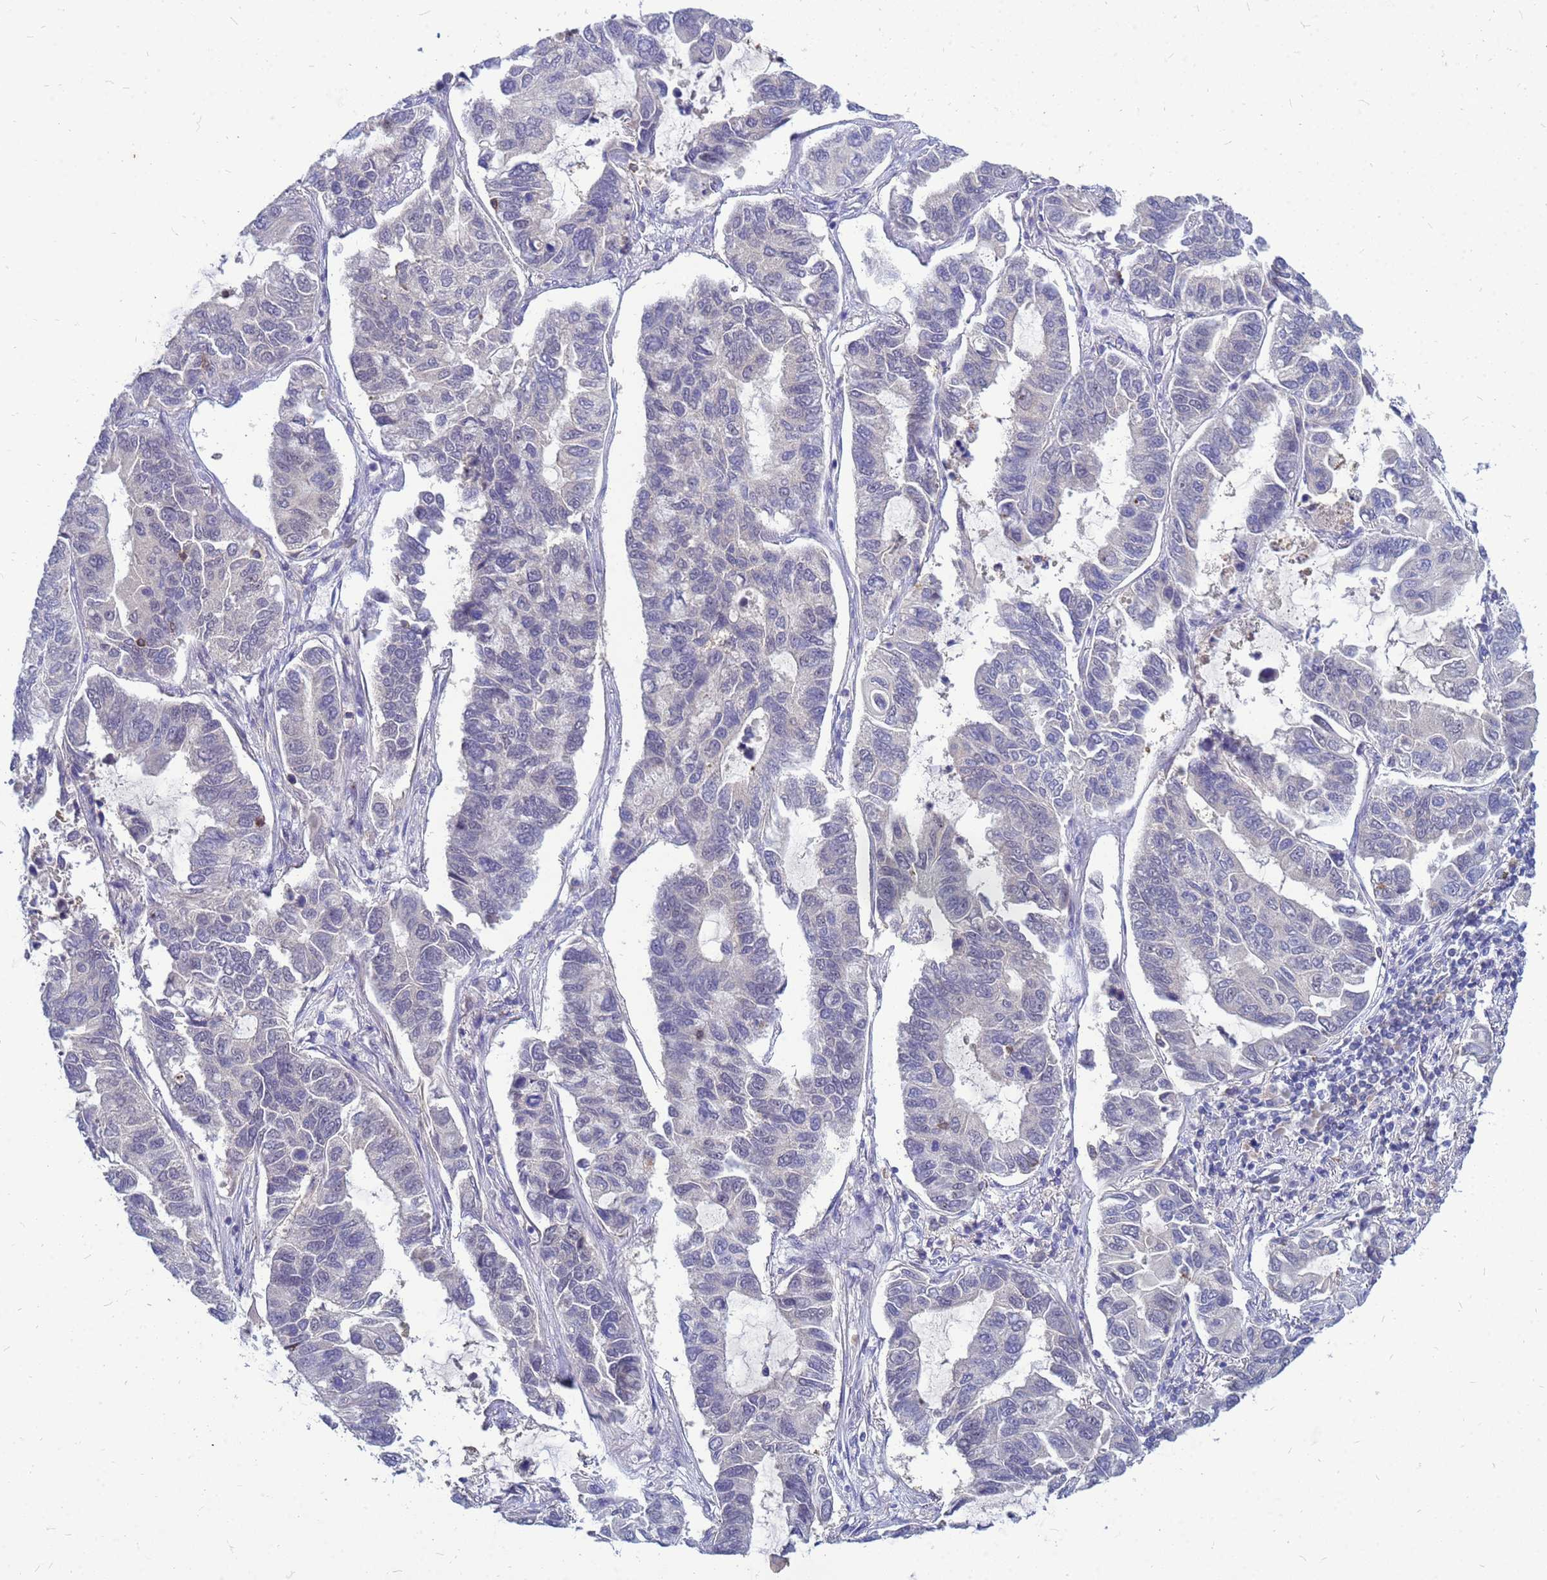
{"staining": {"intensity": "negative", "quantity": "none", "location": "none"}, "tissue": "lung cancer", "cell_type": "Tumor cells", "image_type": "cancer", "snomed": [{"axis": "morphology", "description": "Adenocarcinoma, NOS"}, {"axis": "topography", "description": "Lung"}], "caption": "DAB immunohistochemical staining of lung adenocarcinoma demonstrates no significant expression in tumor cells.", "gene": "SRGAP3", "patient": {"sex": "male", "age": 64}}